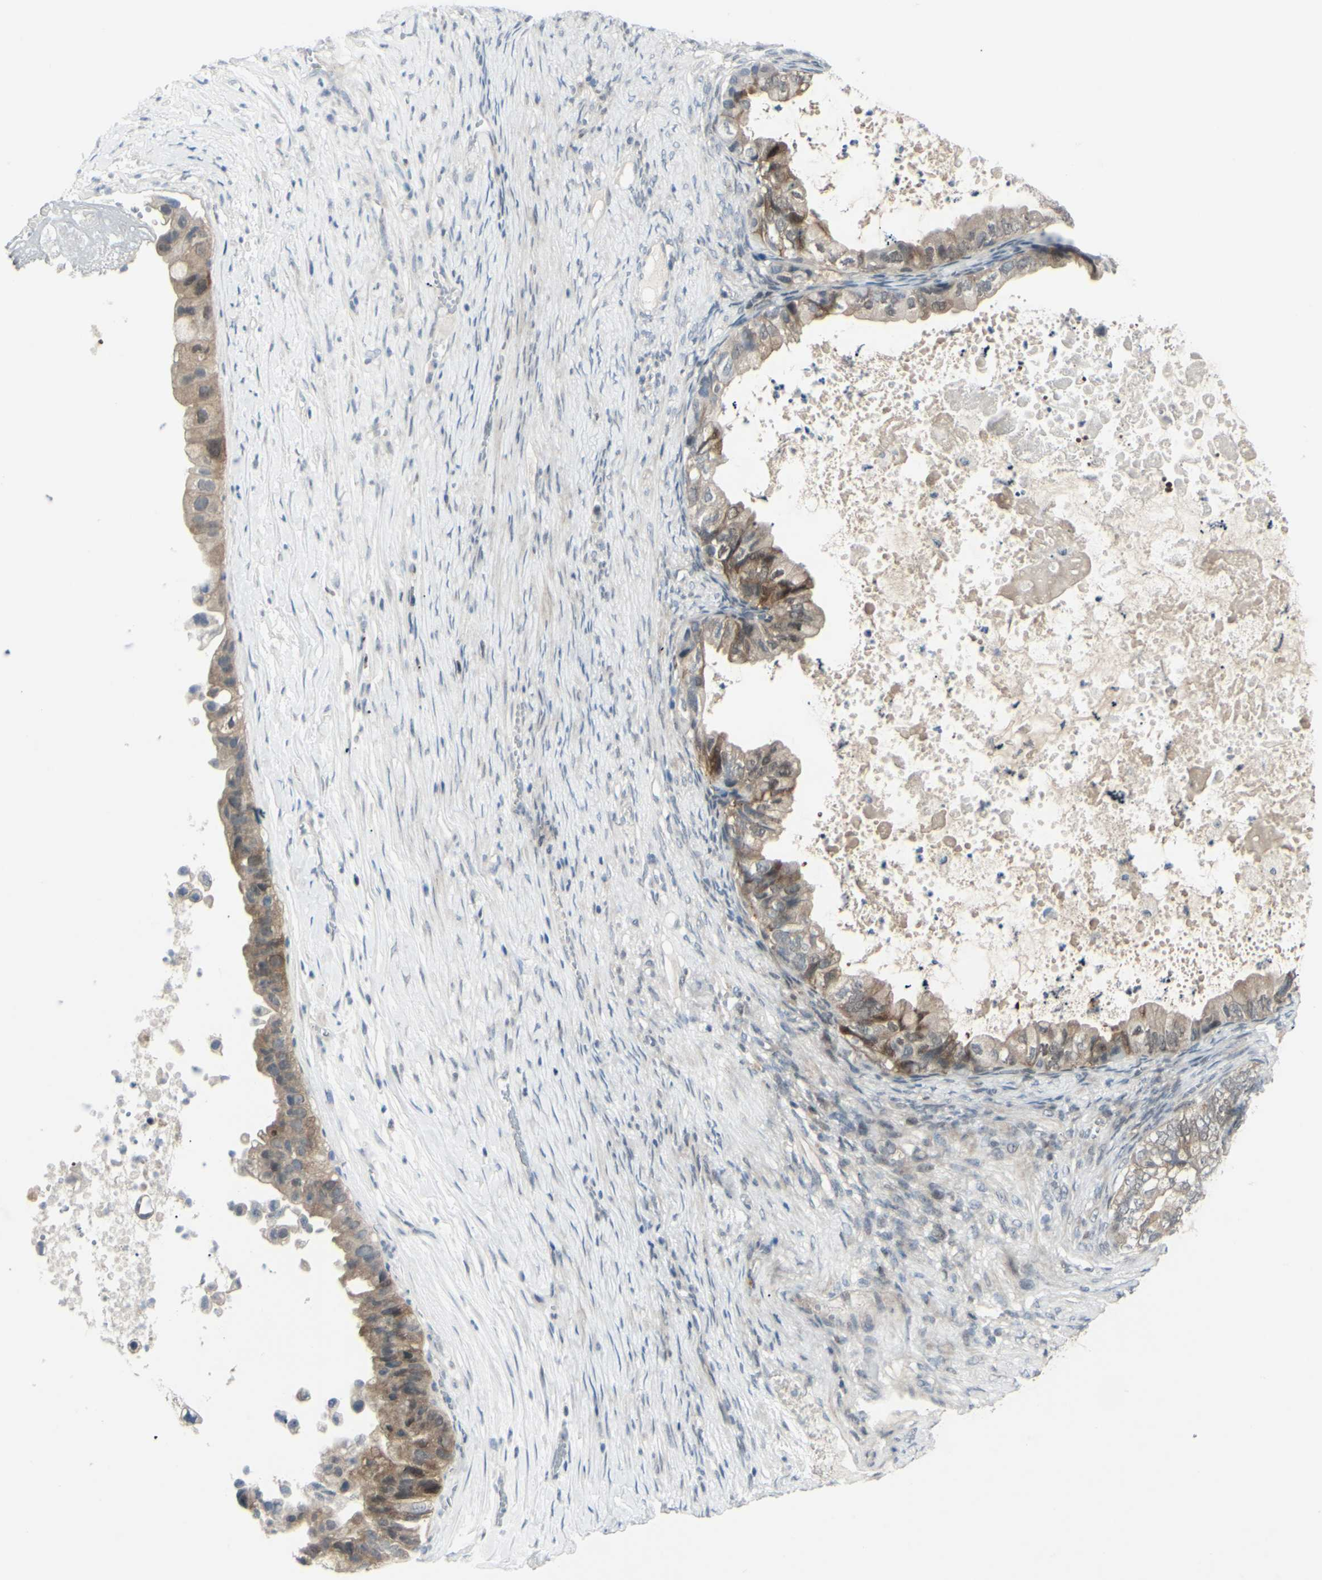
{"staining": {"intensity": "moderate", "quantity": ">75%", "location": "cytoplasmic/membranous"}, "tissue": "ovarian cancer", "cell_type": "Tumor cells", "image_type": "cancer", "snomed": [{"axis": "morphology", "description": "Cystadenocarcinoma, mucinous, NOS"}, {"axis": "topography", "description": "Ovary"}], "caption": "Mucinous cystadenocarcinoma (ovarian) tissue exhibits moderate cytoplasmic/membranous expression in about >75% of tumor cells, visualized by immunohistochemistry.", "gene": "ETNK1", "patient": {"sex": "female", "age": 80}}